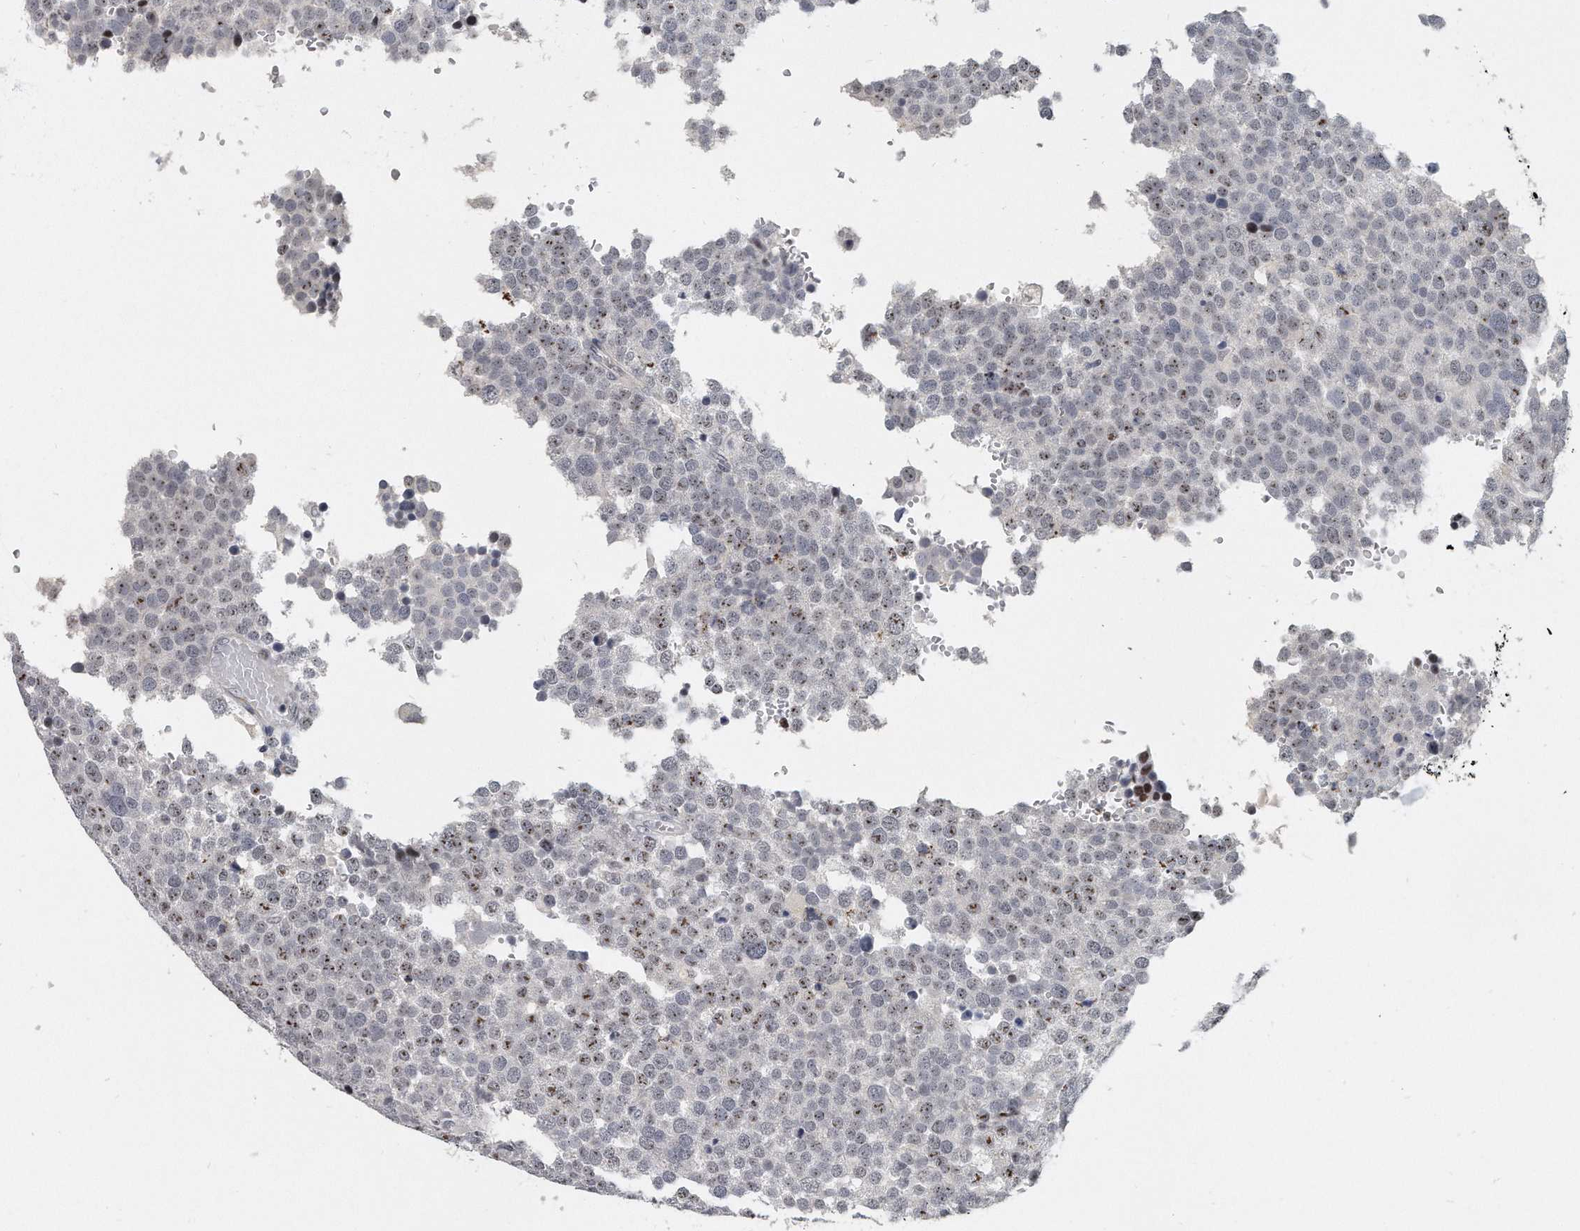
{"staining": {"intensity": "moderate", "quantity": "<25%", "location": "nuclear"}, "tissue": "testis cancer", "cell_type": "Tumor cells", "image_type": "cancer", "snomed": [{"axis": "morphology", "description": "Seminoma, NOS"}, {"axis": "topography", "description": "Testis"}], "caption": "Immunohistochemical staining of human testis cancer exhibits low levels of moderate nuclear expression in approximately <25% of tumor cells.", "gene": "TFCP2L1", "patient": {"sex": "male", "age": 71}}